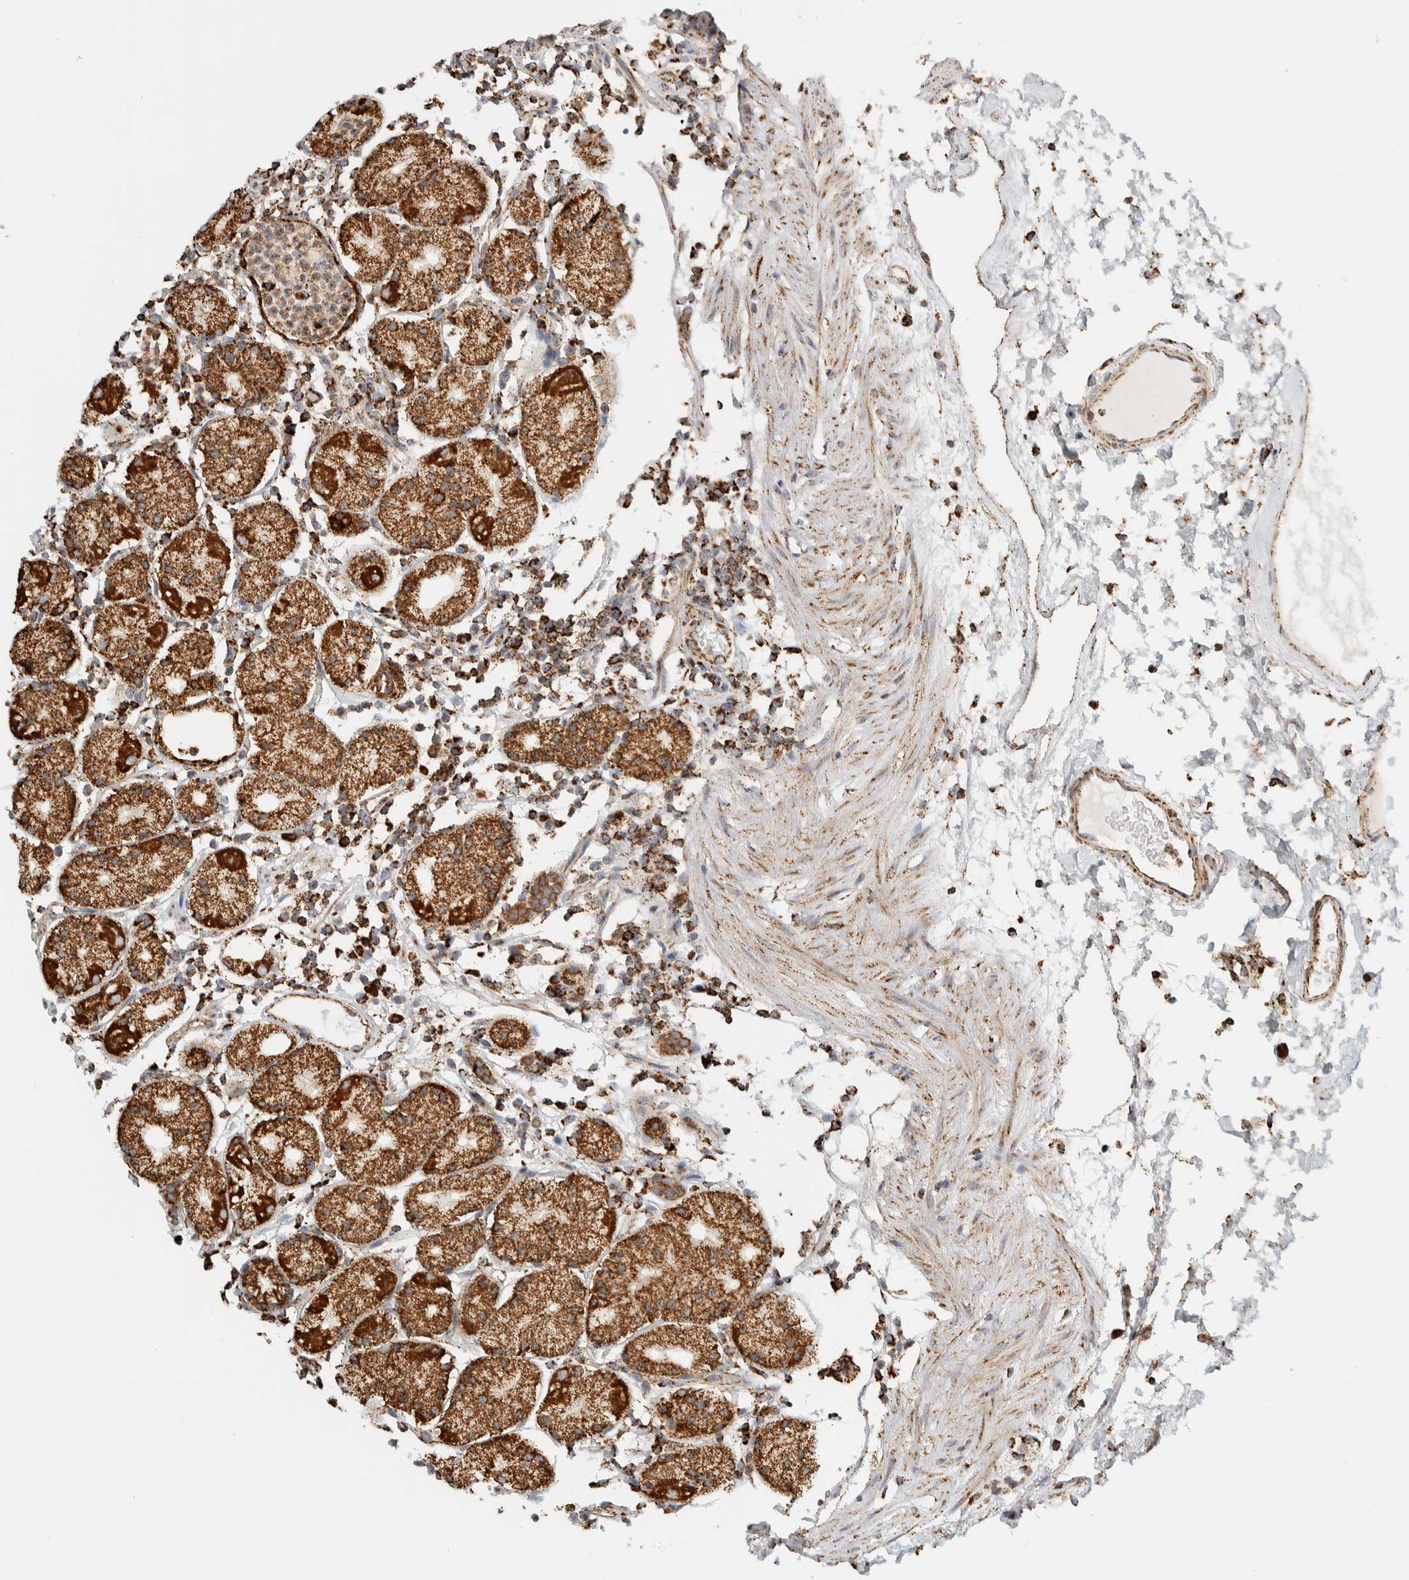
{"staining": {"intensity": "strong", "quantity": ">75%", "location": "cytoplasmic/membranous"}, "tissue": "stomach", "cell_type": "Glandular cells", "image_type": "normal", "snomed": [{"axis": "morphology", "description": "Normal tissue, NOS"}, {"axis": "topography", "description": "Stomach"}, {"axis": "topography", "description": "Stomach, lower"}], "caption": "Protein expression analysis of unremarkable human stomach reveals strong cytoplasmic/membranous staining in about >75% of glandular cells.", "gene": "ZNF454", "patient": {"sex": "female", "age": 75}}